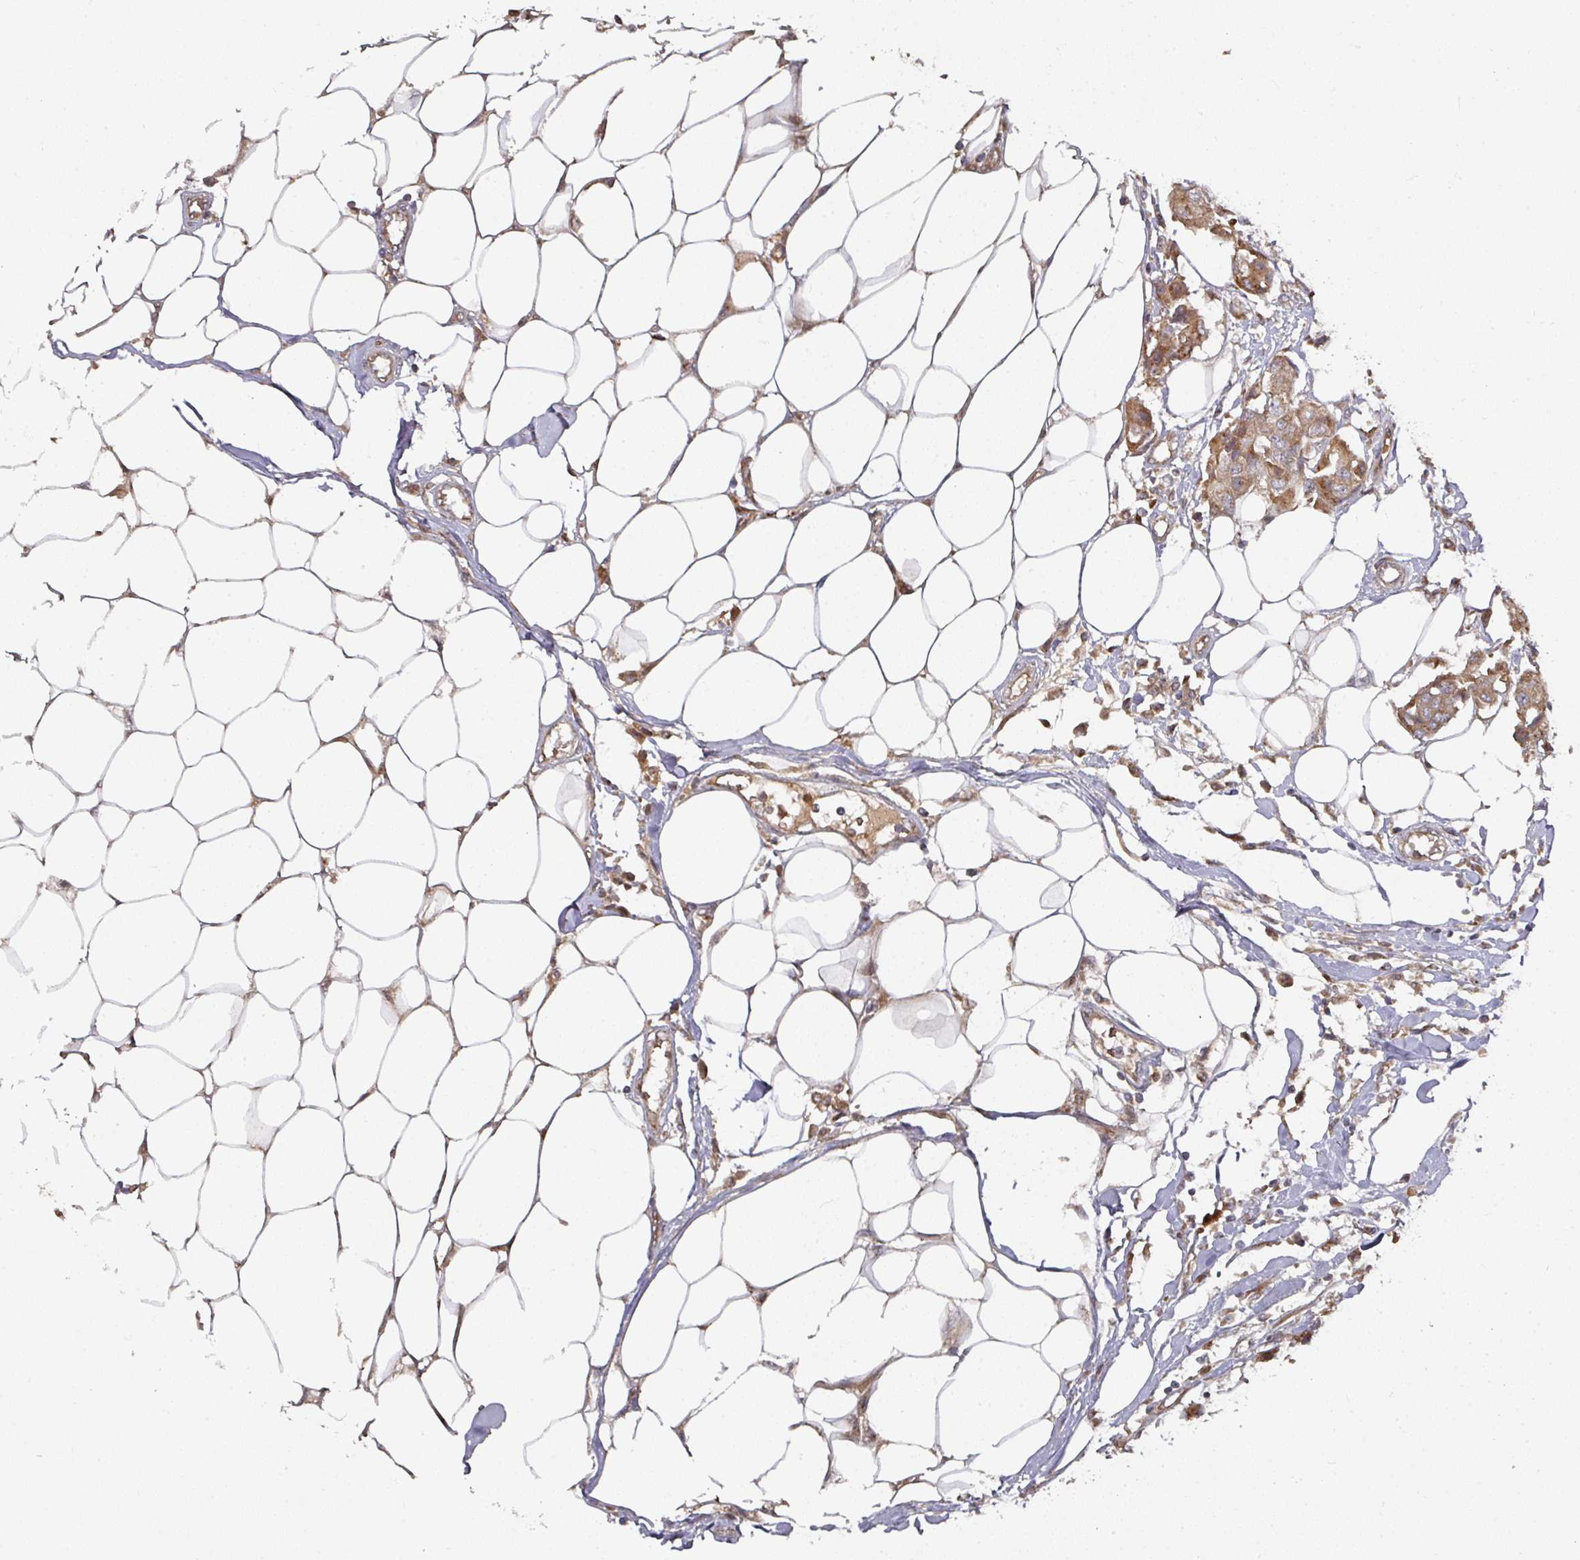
{"staining": {"intensity": "moderate", "quantity": ">75%", "location": "cytoplasmic/membranous"}, "tissue": "breast cancer", "cell_type": "Tumor cells", "image_type": "cancer", "snomed": [{"axis": "morphology", "description": "Duct carcinoma"}, {"axis": "topography", "description": "Breast"}, {"axis": "topography", "description": "Lymph node"}], "caption": "An image of human breast cancer (infiltrating ductal carcinoma) stained for a protein exhibits moderate cytoplasmic/membranous brown staining in tumor cells.", "gene": "DNAJC7", "patient": {"sex": "female", "age": 80}}